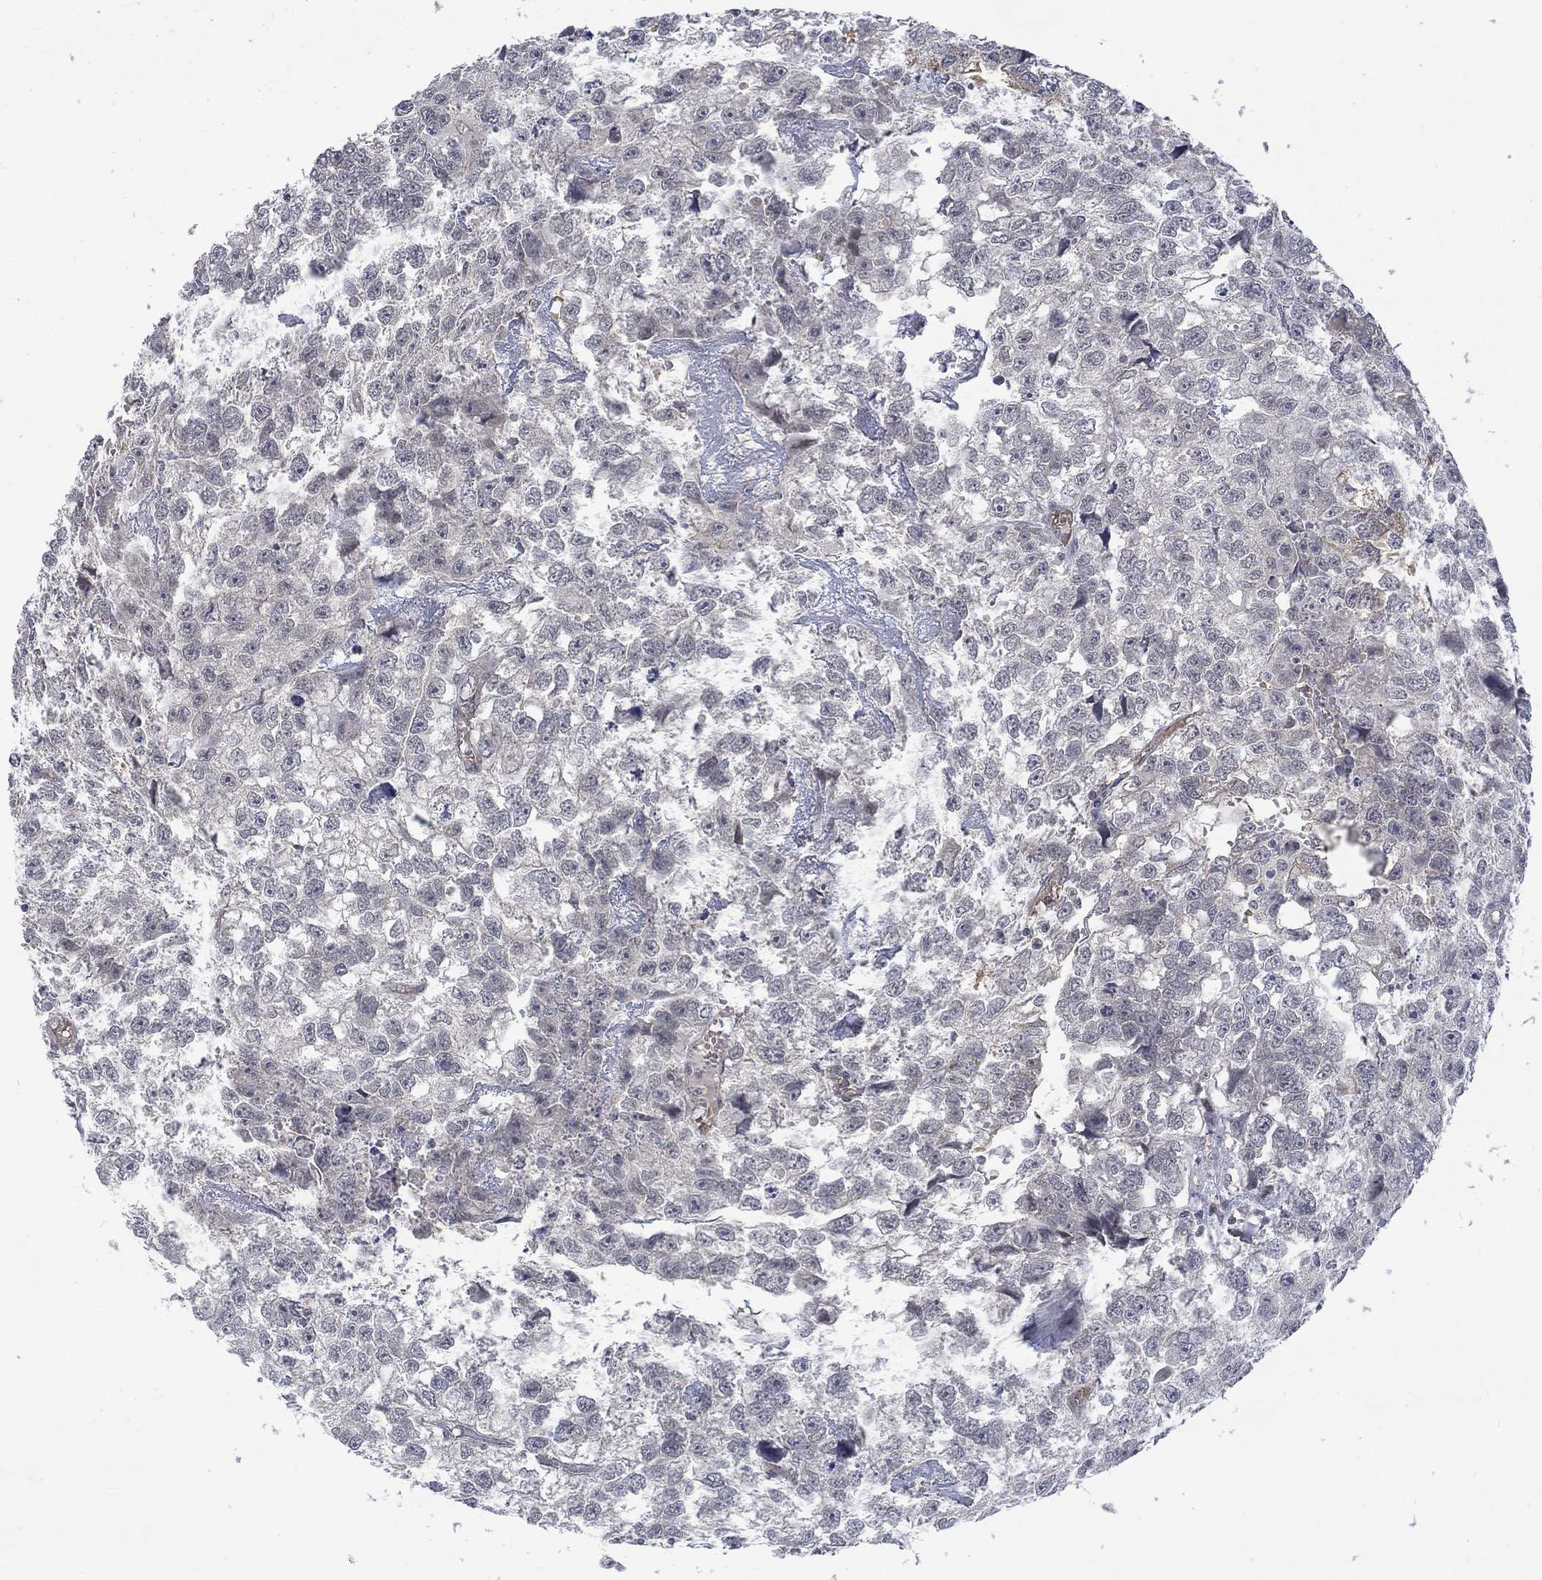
{"staining": {"intensity": "negative", "quantity": "none", "location": "none"}, "tissue": "testis cancer", "cell_type": "Tumor cells", "image_type": "cancer", "snomed": [{"axis": "morphology", "description": "Carcinoma, Embryonal, NOS"}, {"axis": "morphology", "description": "Teratoma, malignant, NOS"}, {"axis": "topography", "description": "Testis"}], "caption": "A micrograph of human testis cancer (malignant teratoma) is negative for staining in tumor cells. (DAB (3,3'-diaminobenzidine) immunohistochemistry with hematoxylin counter stain).", "gene": "GRIN2D", "patient": {"sex": "male", "age": 44}}